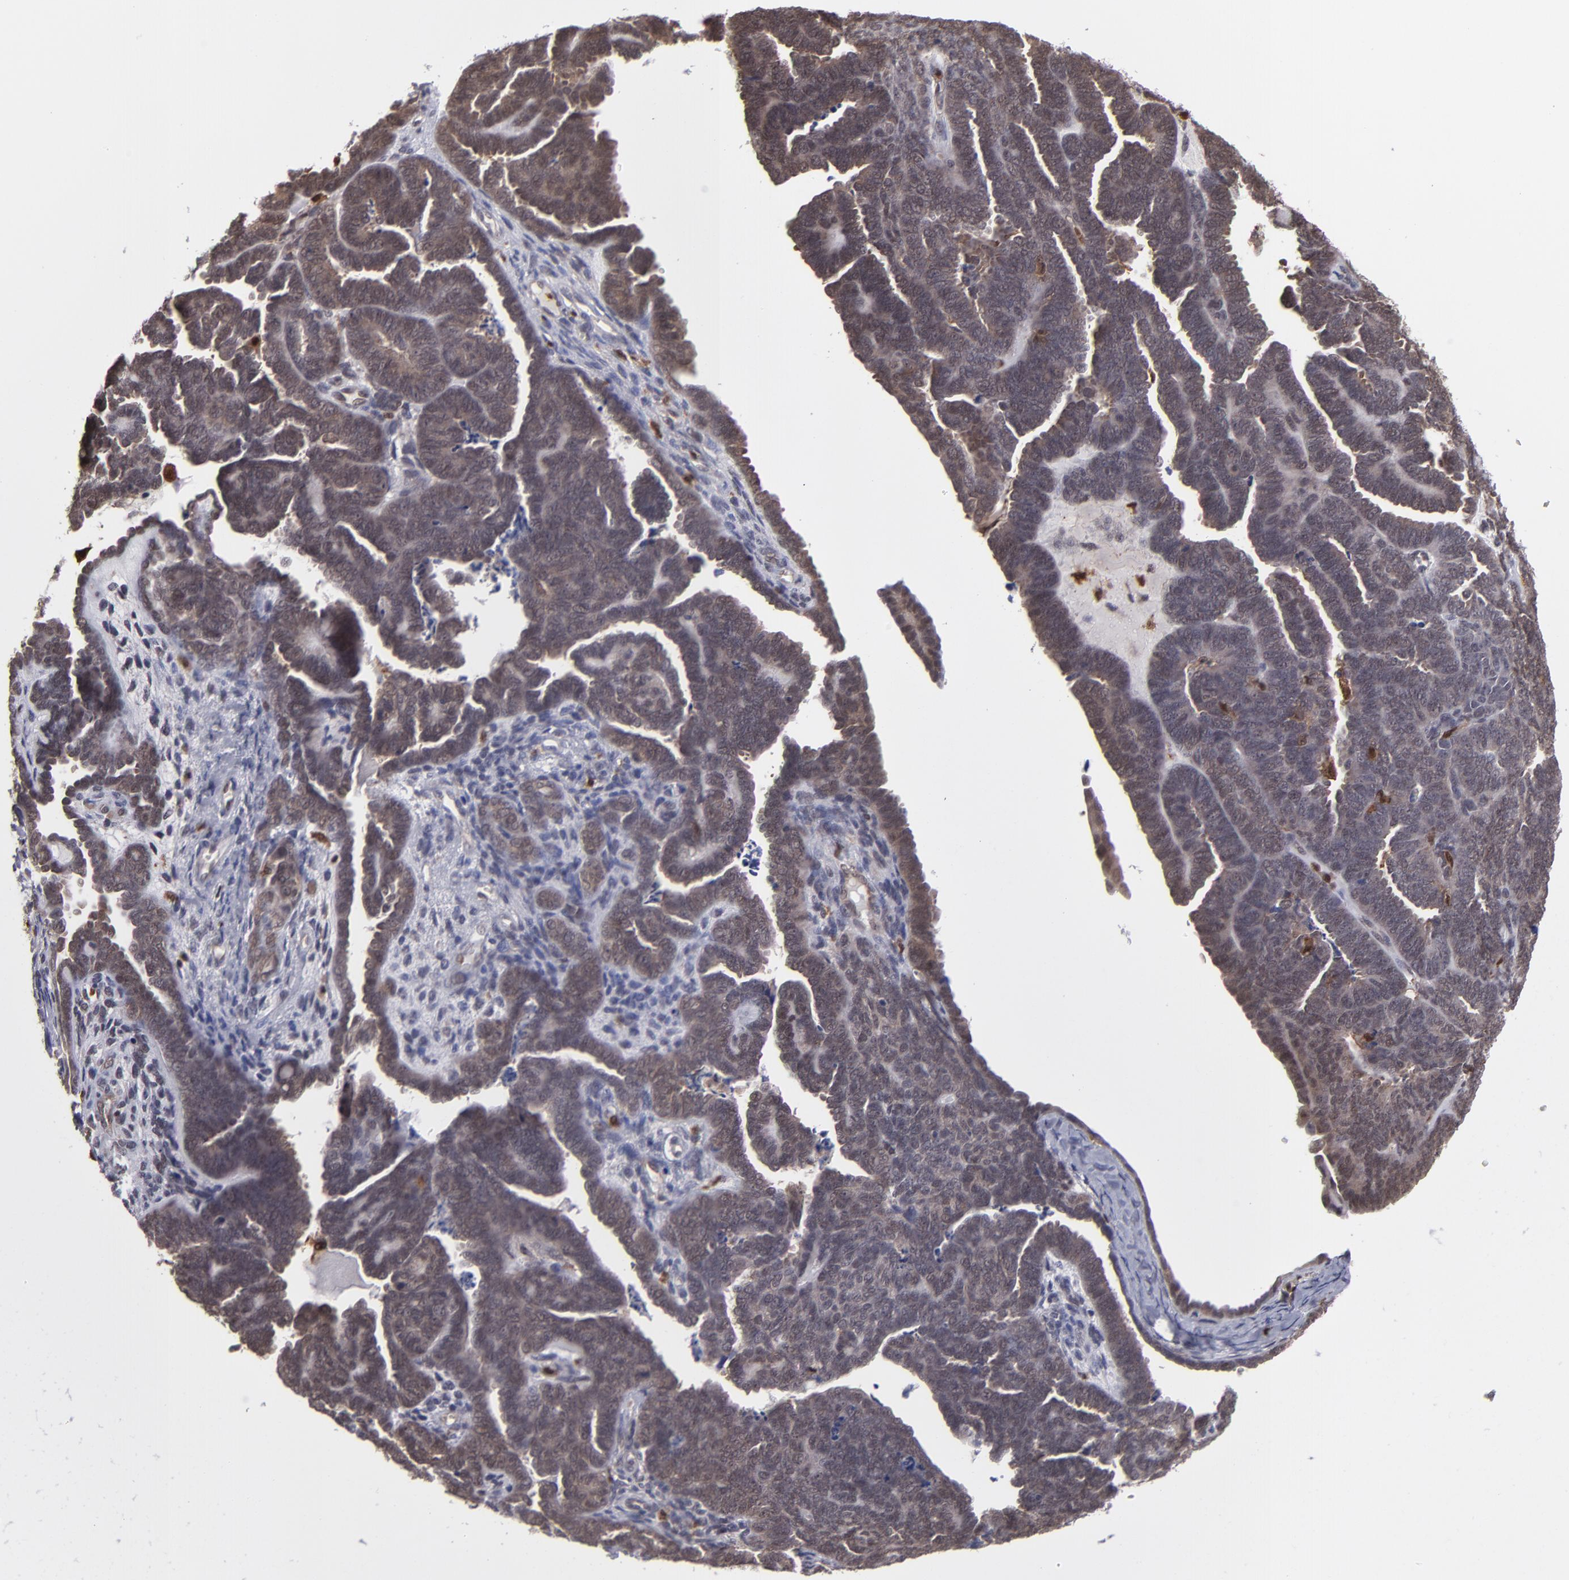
{"staining": {"intensity": "weak", "quantity": ">75%", "location": "cytoplasmic/membranous,nuclear"}, "tissue": "endometrial cancer", "cell_type": "Tumor cells", "image_type": "cancer", "snomed": [{"axis": "morphology", "description": "Neoplasm, malignant, NOS"}, {"axis": "topography", "description": "Endometrium"}], "caption": "This micrograph displays immunohistochemistry (IHC) staining of human endometrial neoplasm (malignant), with low weak cytoplasmic/membranous and nuclear staining in about >75% of tumor cells.", "gene": "GRB2", "patient": {"sex": "female", "age": 74}}